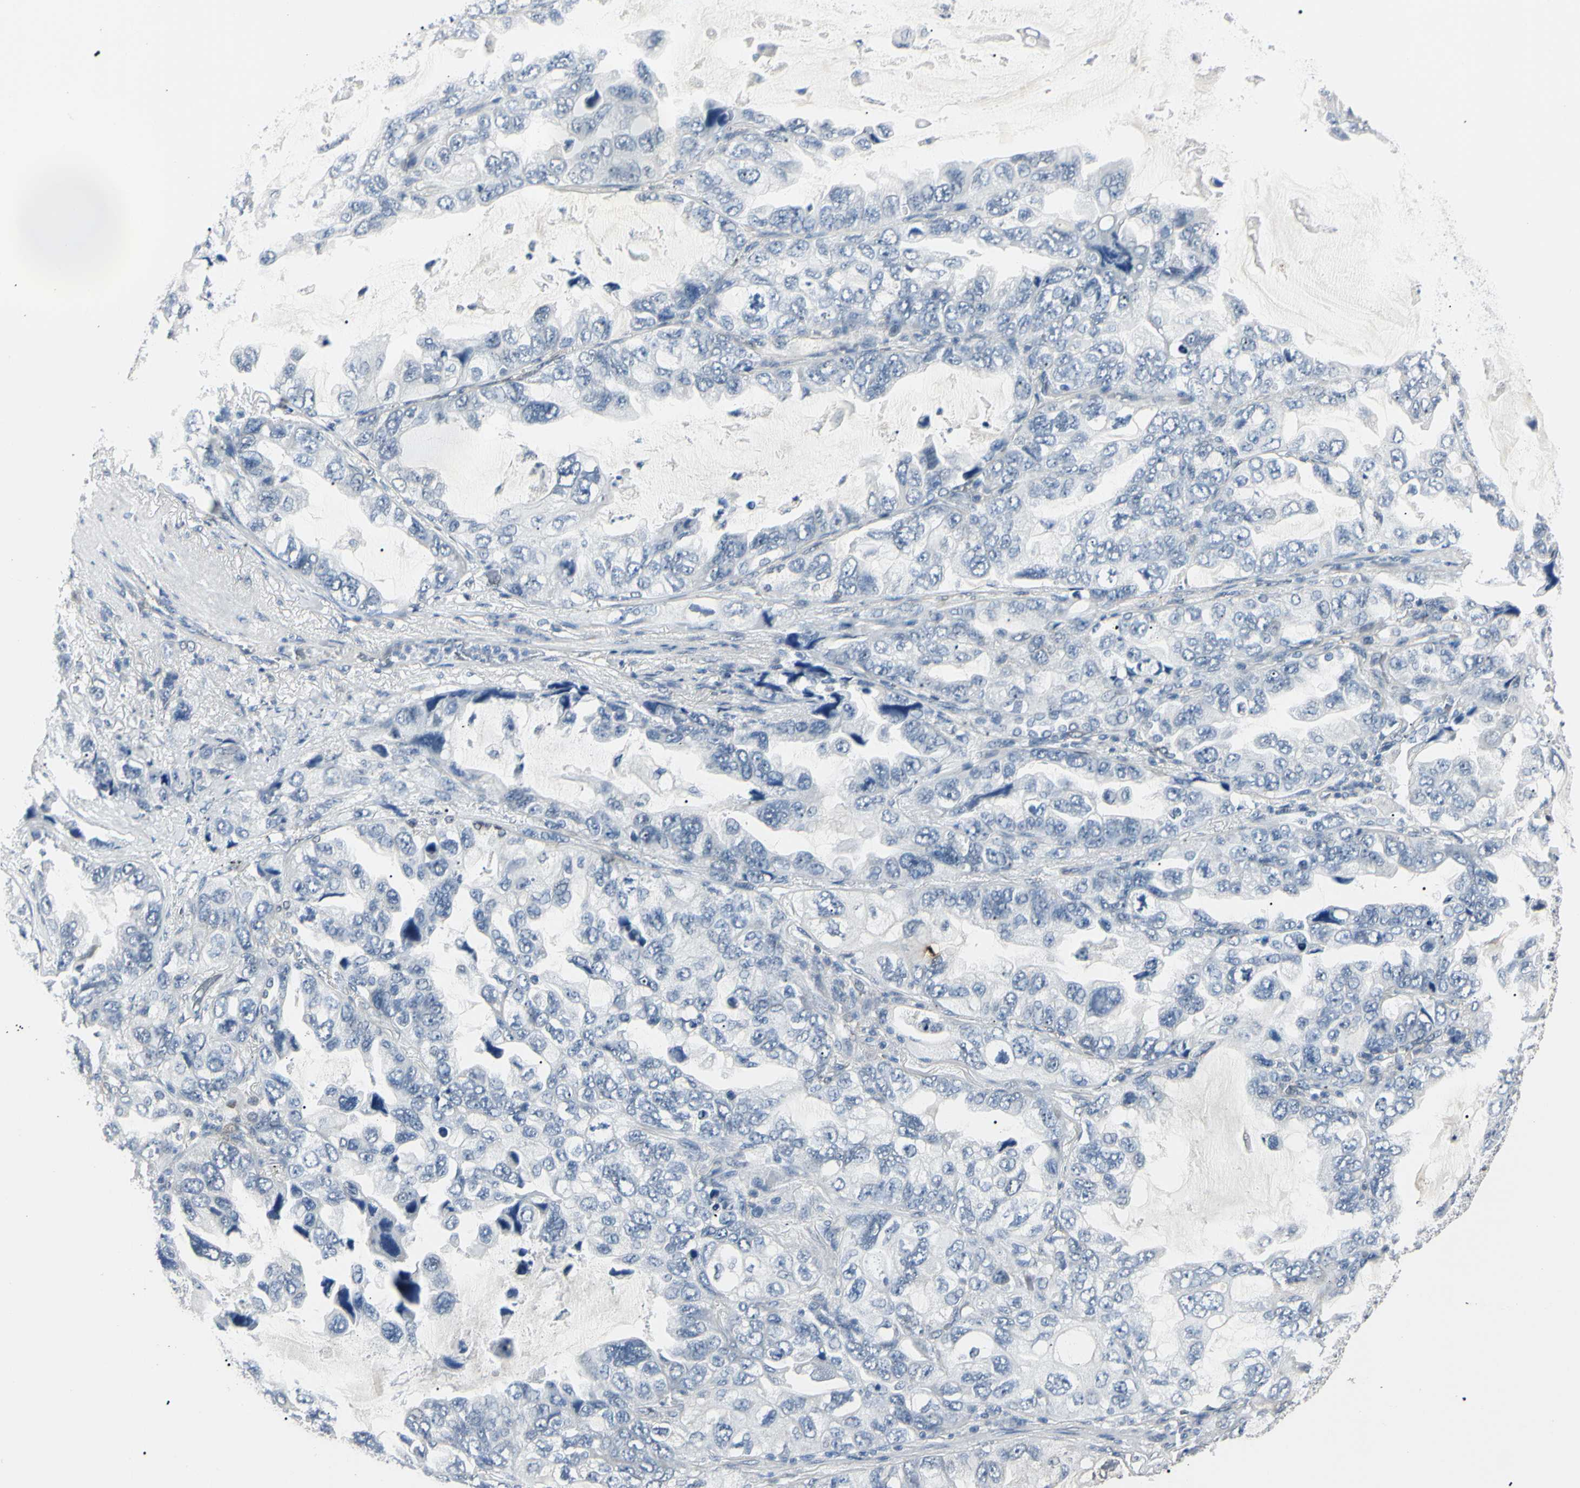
{"staining": {"intensity": "negative", "quantity": "none", "location": "none"}, "tissue": "lung cancer", "cell_type": "Tumor cells", "image_type": "cancer", "snomed": [{"axis": "morphology", "description": "Squamous cell carcinoma, NOS"}, {"axis": "topography", "description": "Lung"}], "caption": "Immunohistochemical staining of squamous cell carcinoma (lung) shows no significant positivity in tumor cells.", "gene": "AKR1C3", "patient": {"sex": "female", "age": 73}}